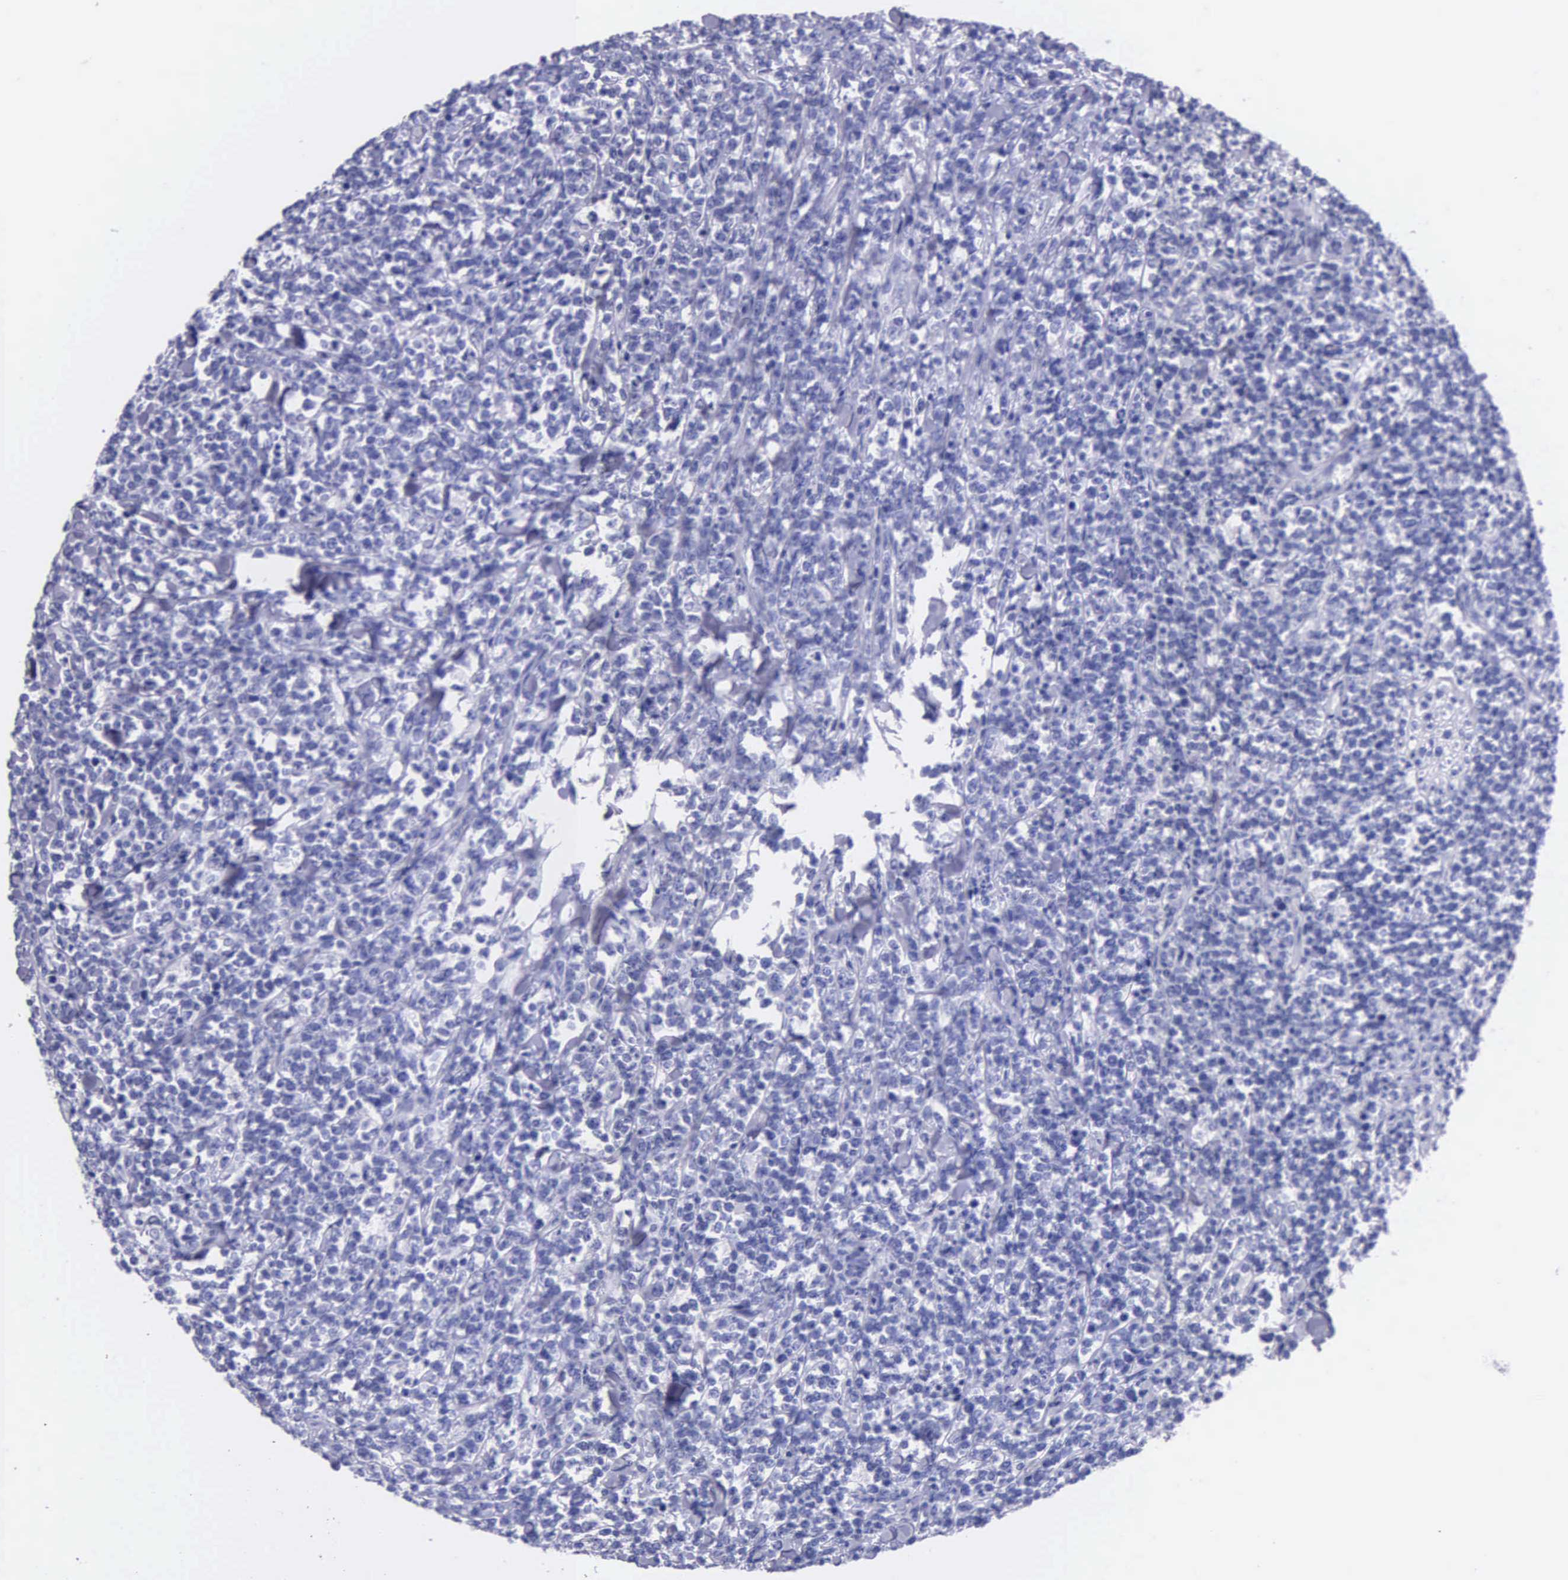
{"staining": {"intensity": "negative", "quantity": "none", "location": "none"}, "tissue": "lymphoma", "cell_type": "Tumor cells", "image_type": "cancer", "snomed": [{"axis": "morphology", "description": "Malignant lymphoma, non-Hodgkin's type, High grade"}, {"axis": "topography", "description": "Small intestine"}, {"axis": "topography", "description": "Colon"}], "caption": "A high-resolution micrograph shows immunohistochemistry staining of high-grade malignant lymphoma, non-Hodgkin's type, which displays no significant positivity in tumor cells.", "gene": "KLK3", "patient": {"sex": "male", "age": 8}}